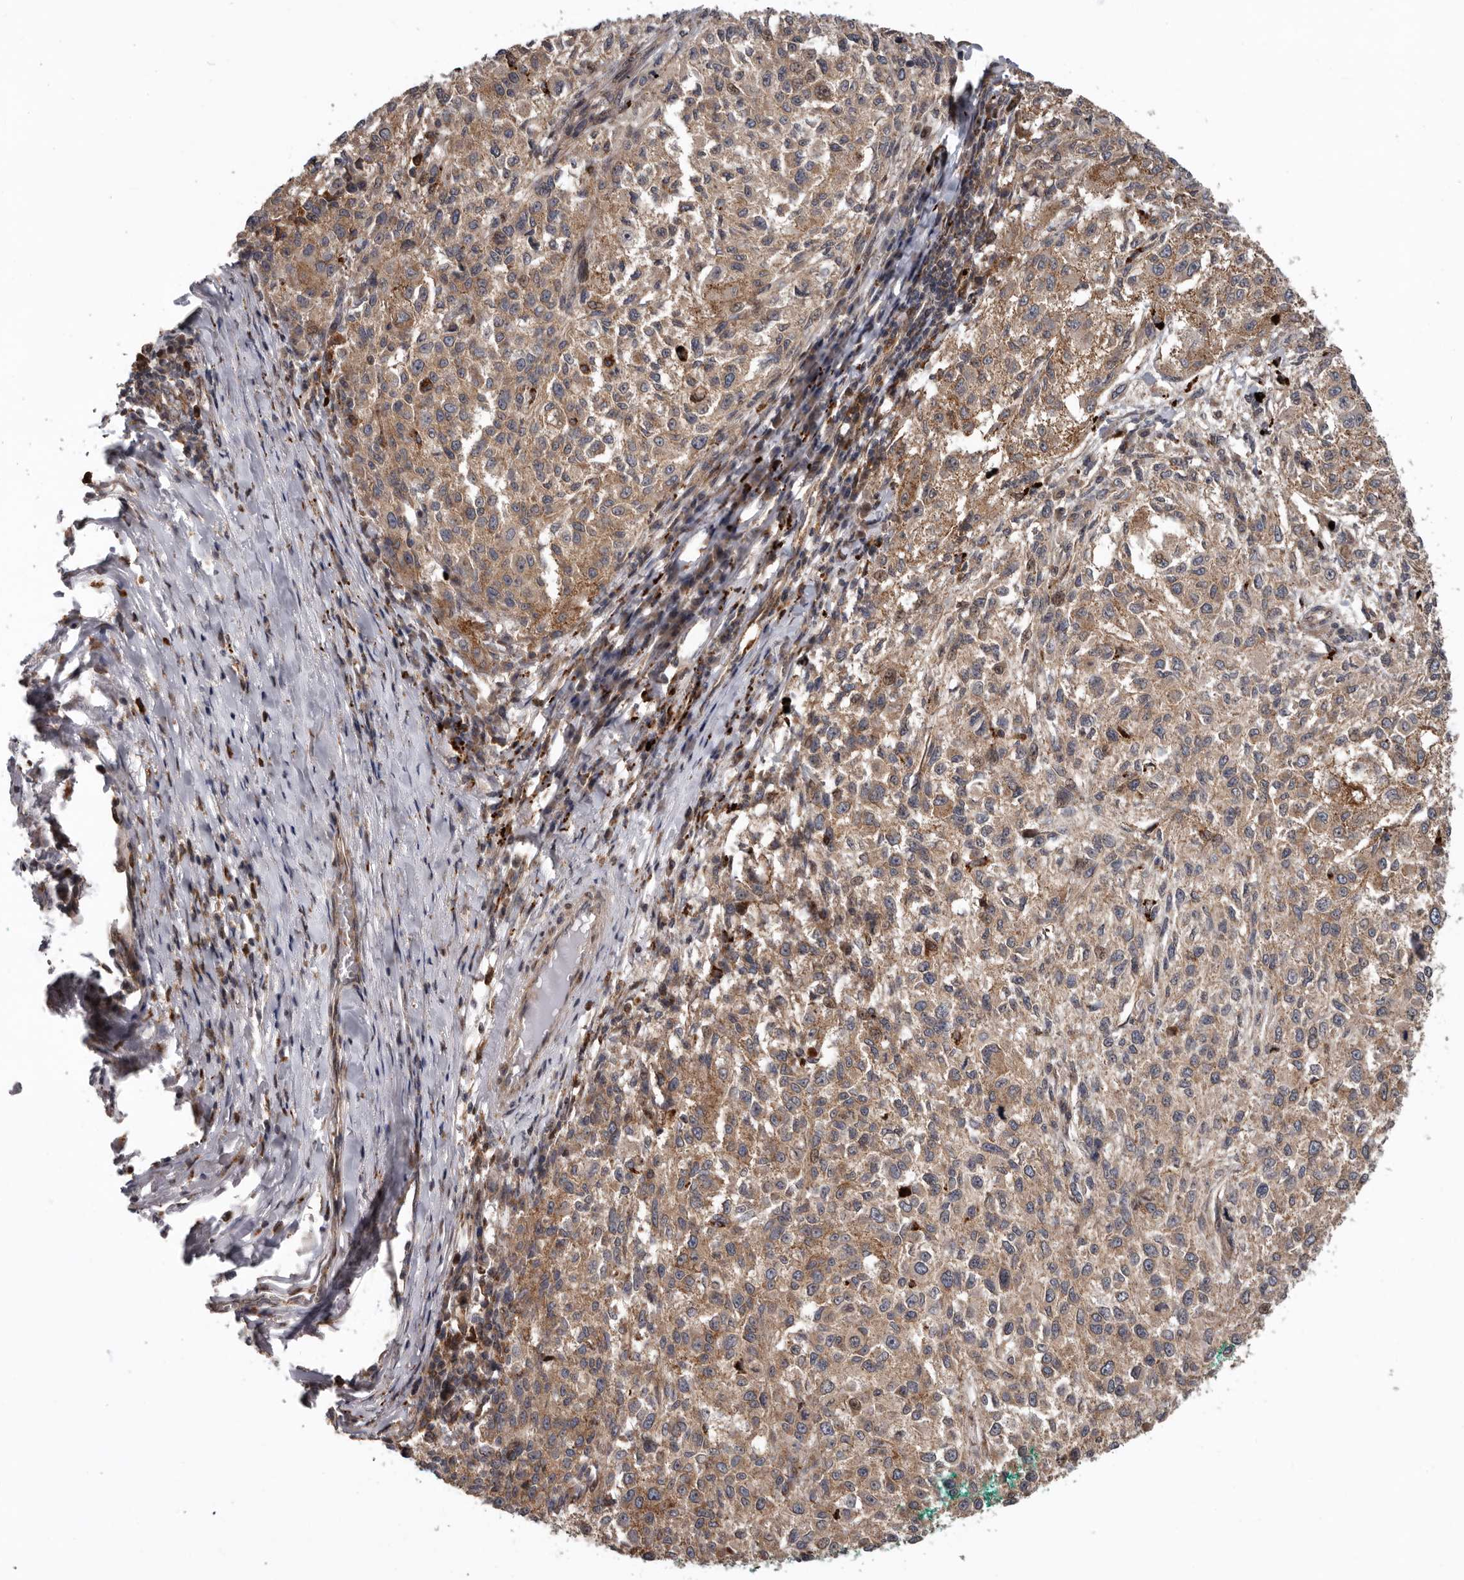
{"staining": {"intensity": "moderate", "quantity": ">75%", "location": "cytoplasmic/membranous"}, "tissue": "melanoma", "cell_type": "Tumor cells", "image_type": "cancer", "snomed": [{"axis": "morphology", "description": "Necrosis, NOS"}, {"axis": "morphology", "description": "Malignant melanoma, NOS"}, {"axis": "topography", "description": "Skin"}], "caption": "There is medium levels of moderate cytoplasmic/membranous expression in tumor cells of malignant melanoma, as demonstrated by immunohistochemical staining (brown color).", "gene": "FGFR4", "patient": {"sex": "female", "age": 87}}